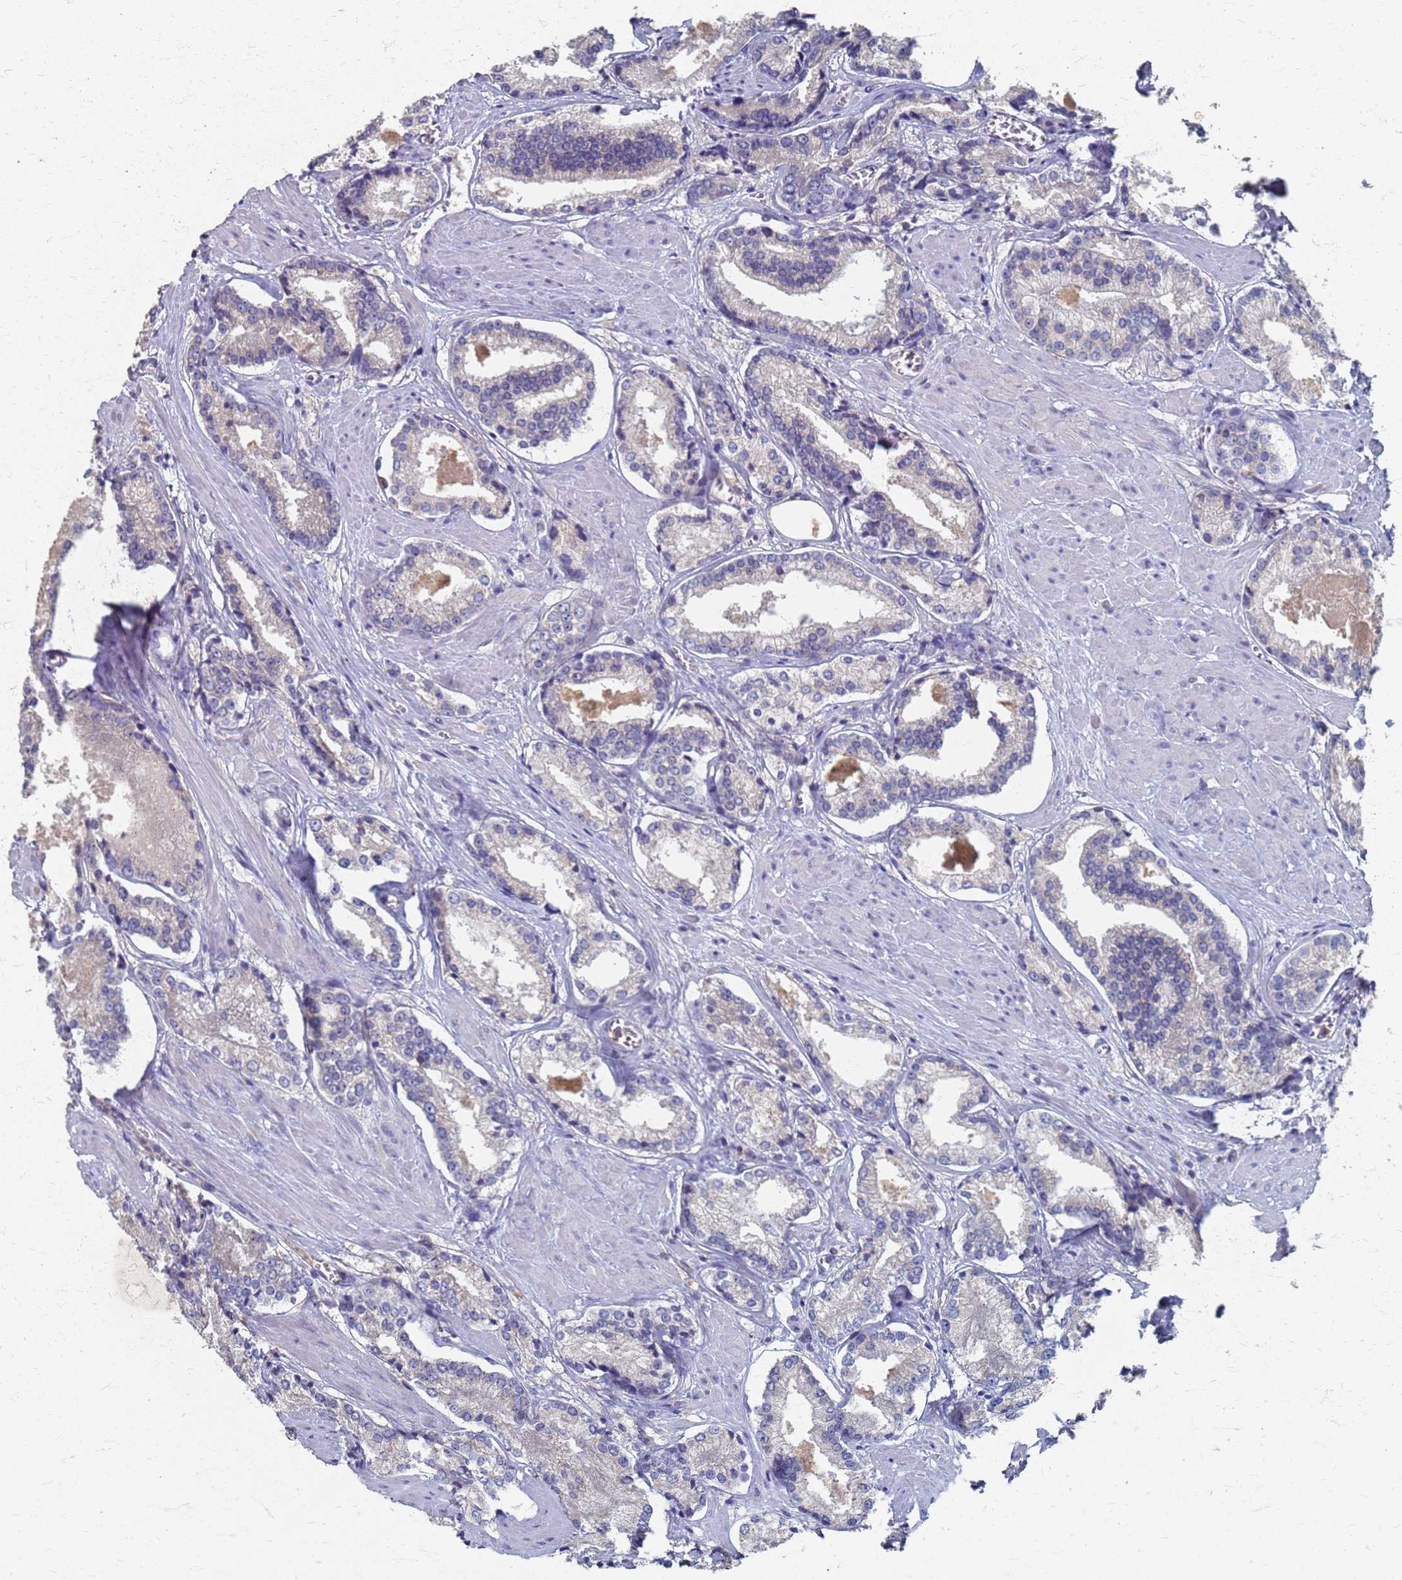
{"staining": {"intensity": "weak", "quantity": "<25%", "location": "cytoplasmic/membranous"}, "tissue": "prostate cancer", "cell_type": "Tumor cells", "image_type": "cancer", "snomed": [{"axis": "morphology", "description": "Adenocarcinoma, Low grade"}, {"axis": "topography", "description": "Prostate"}], "caption": "A histopathology image of prostate cancer stained for a protein reveals no brown staining in tumor cells.", "gene": "KRCC1", "patient": {"sex": "male", "age": 54}}